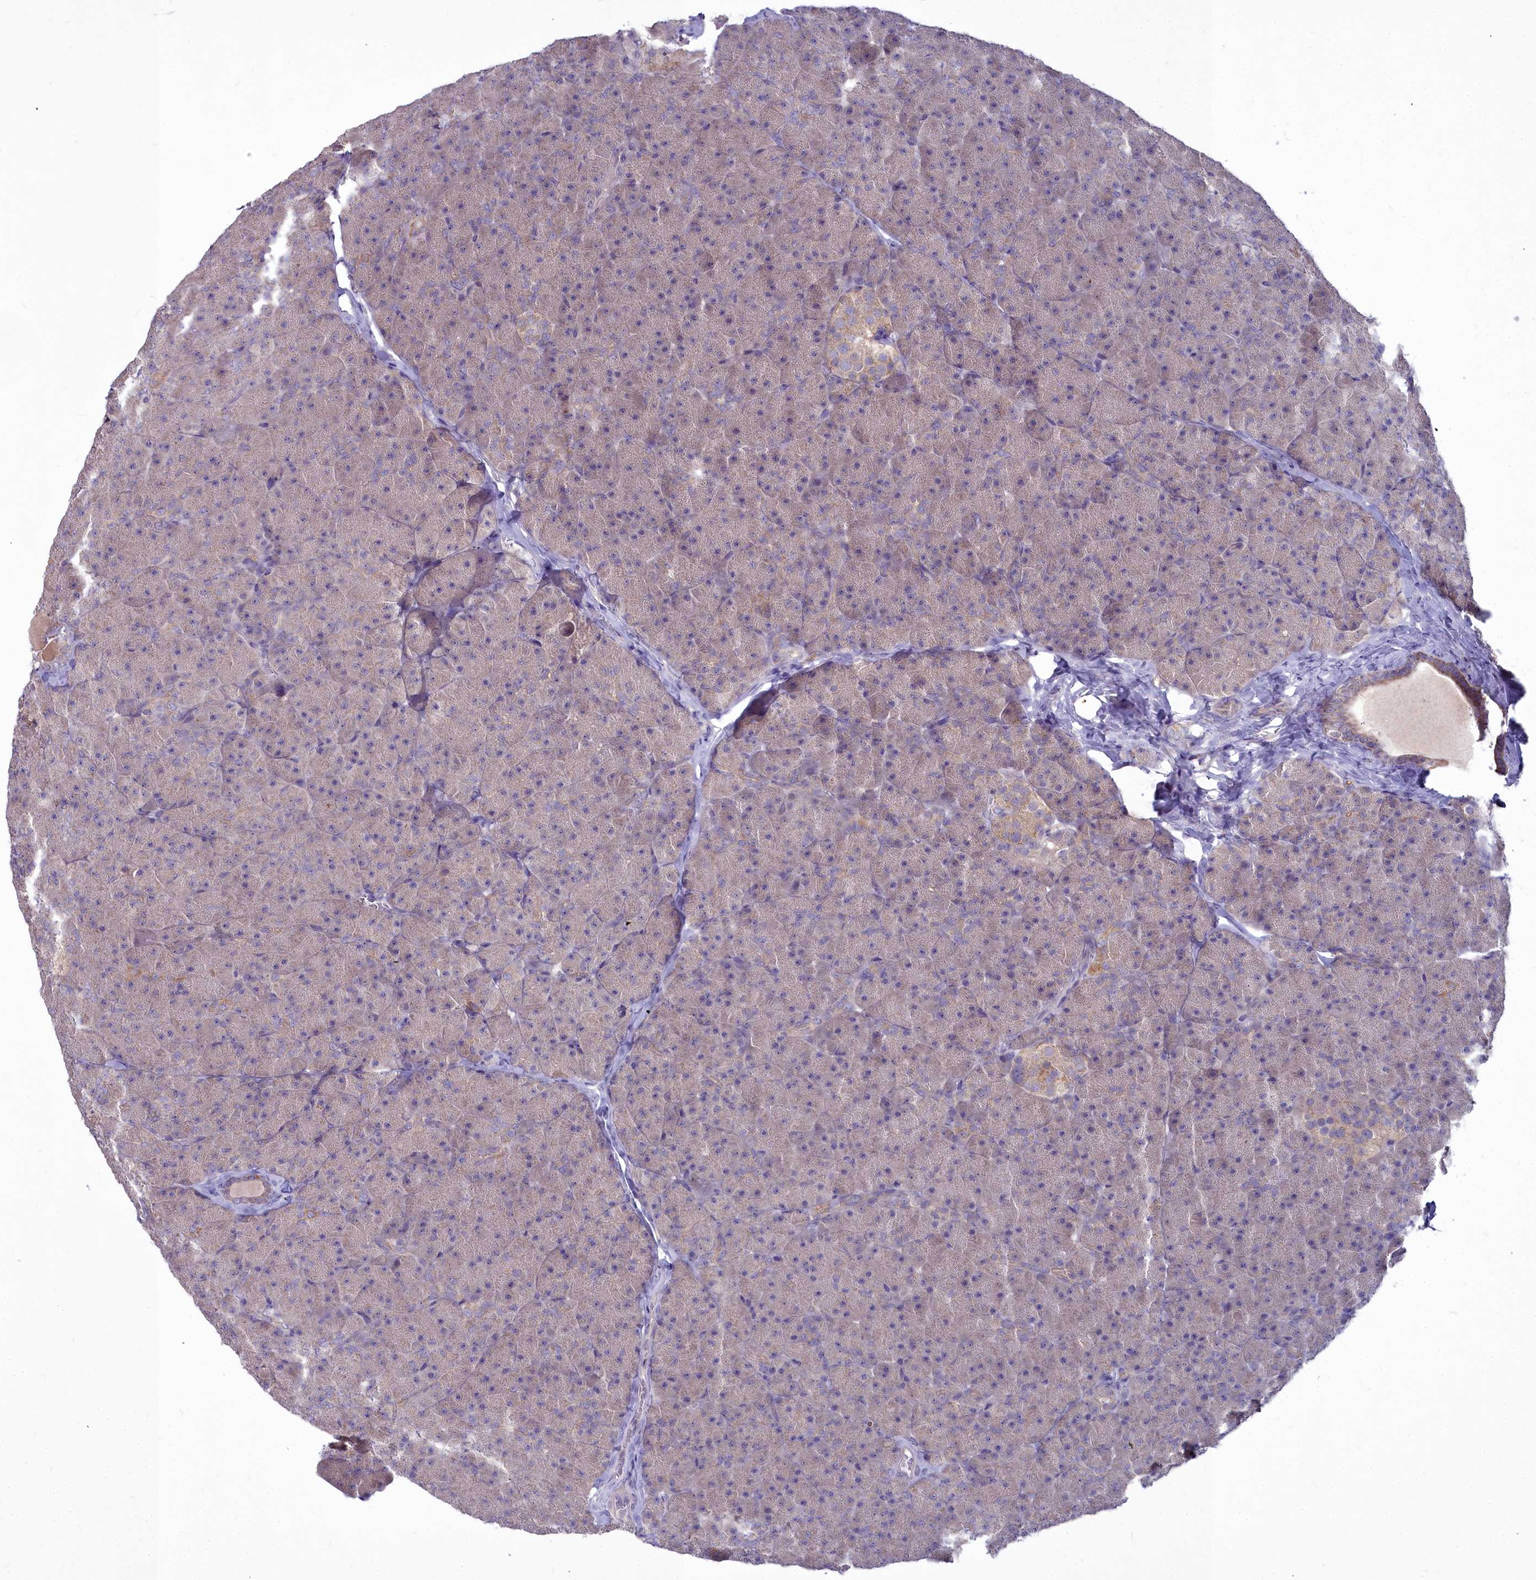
{"staining": {"intensity": "moderate", "quantity": "<25%", "location": "cytoplasmic/membranous"}, "tissue": "pancreas", "cell_type": "Exocrine glandular cells", "image_type": "normal", "snomed": [{"axis": "morphology", "description": "Normal tissue, NOS"}, {"axis": "topography", "description": "Pancreas"}], "caption": "Immunohistochemical staining of unremarkable pancreas reveals low levels of moderate cytoplasmic/membranous expression in about <25% of exocrine glandular cells.", "gene": "MICU2", "patient": {"sex": "male", "age": 36}}